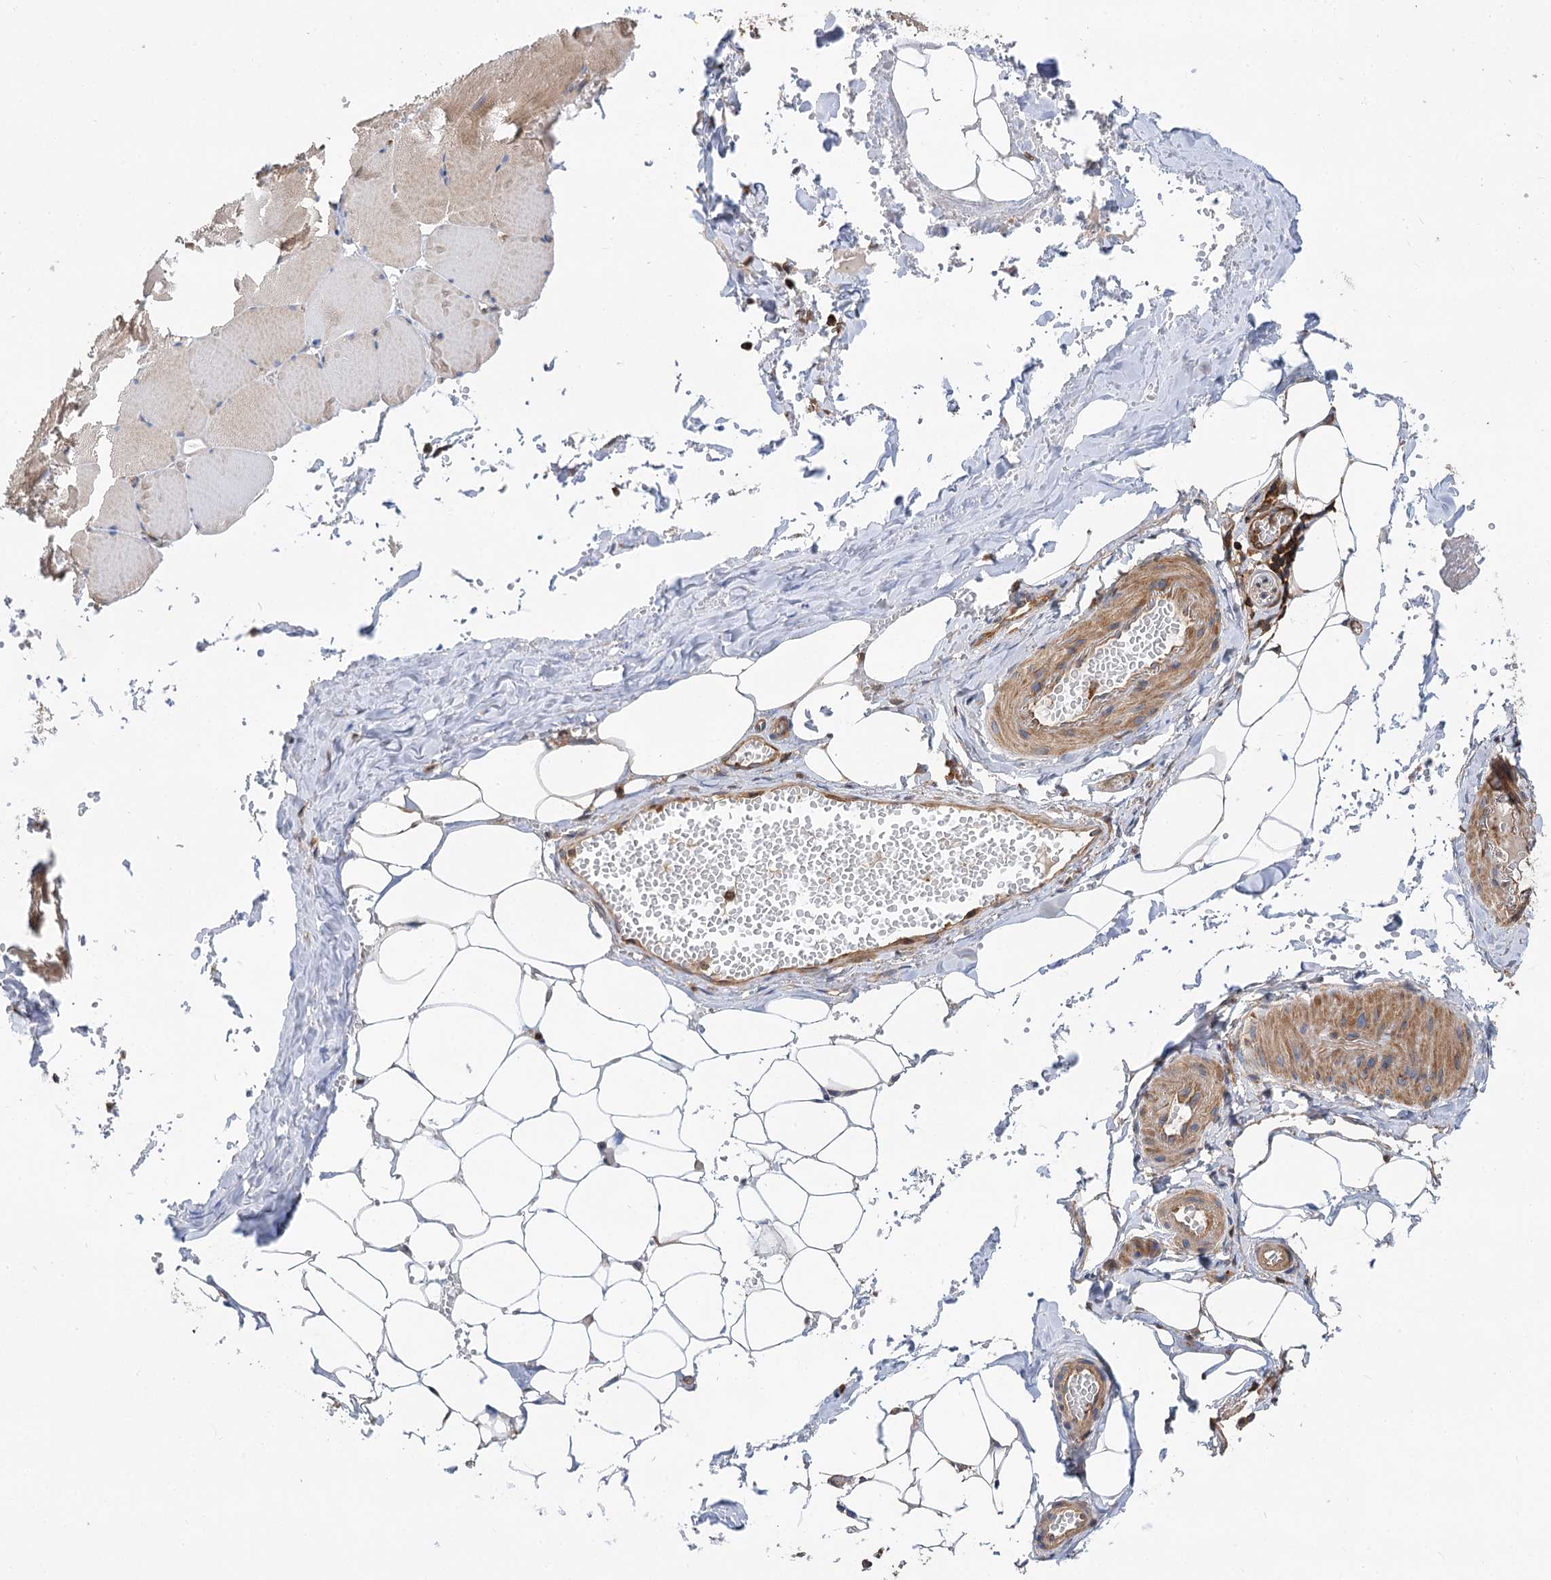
{"staining": {"intensity": "moderate", "quantity": ">75%", "location": "cytoplasmic/membranous"}, "tissue": "adipose tissue", "cell_type": "Adipocytes", "image_type": "normal", "snomed": [{"axis": "morphology", "description": "Normal tissue, NOS"}, {"axis": "topography", "description": "Skeletal muscle"}, {"axis": "topography", "description": "Peripheral nerve tissue"}], "caption": "Adipocytes display medium levels of moderate cytoplasmic/membranous positivity in approximately >75% of cells in unremarkable human adipose tissue. (Stains: DAB (3,3'-diaminobenzidine) in brown, nuclei in blue, Microscopy: brightfield microscopy at high magnification).", "gene": "PACS1", "patient": {"sex": "female", "age": 55}}